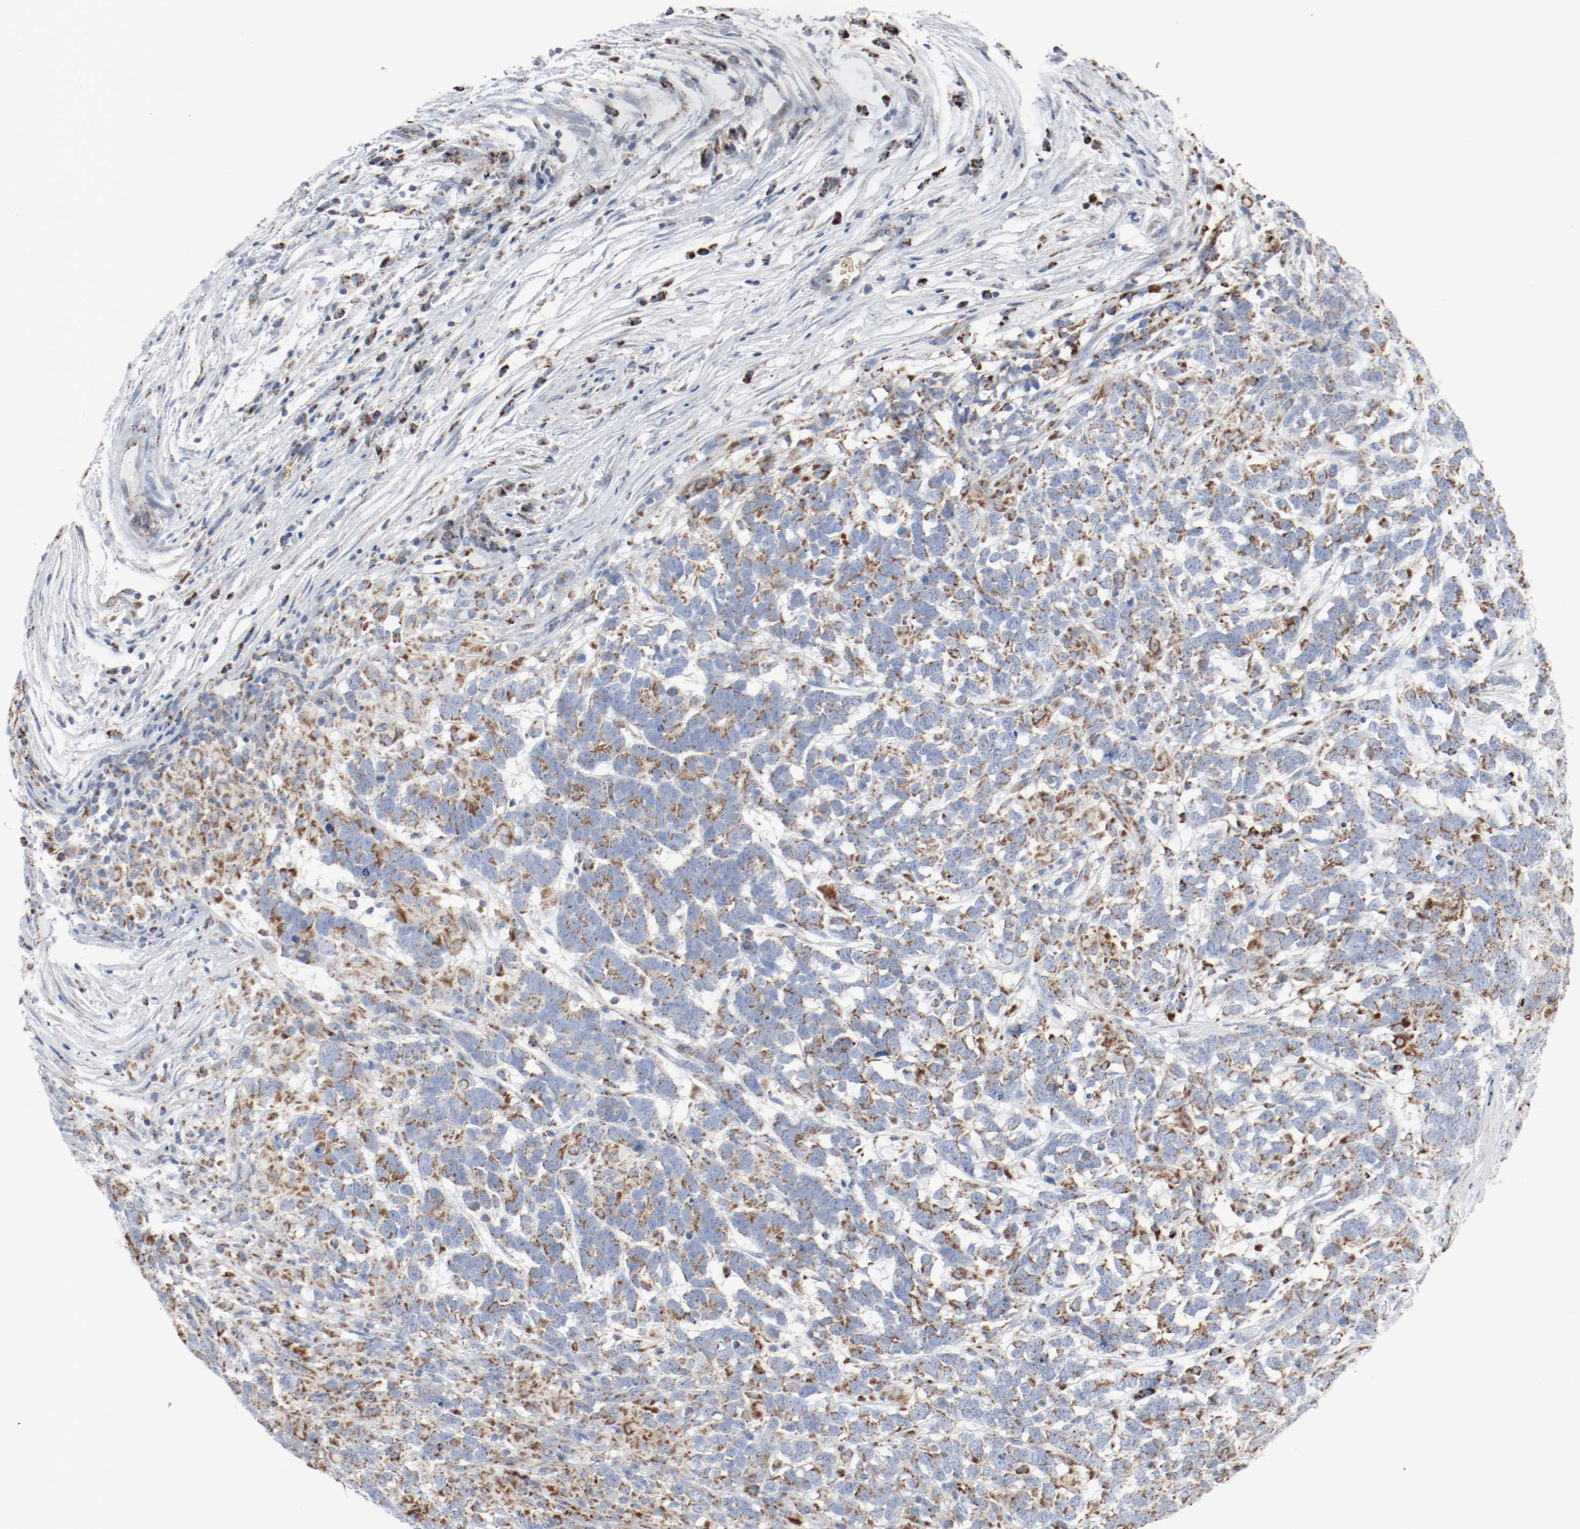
{"staining": {"intensity": "weak", "quantity": ">75%", "location": "cytoplasmic/membranous"}, "tissue": "testis cancer", "cell_type": "Tumor cells", "image_type": "cancer", "snomed": [{"axis": "morphology", "description": "Carcinoma, Embryonal, NOS"}, {"axis": "topography", "description": "Testis"}], "caption": "A brown stain labels weak cytoplasmic/membranous expression of a protein in testis cancer tumor cells.", "gene": "NDUFB8", "patient": {"sex": "male", "age": 26}}